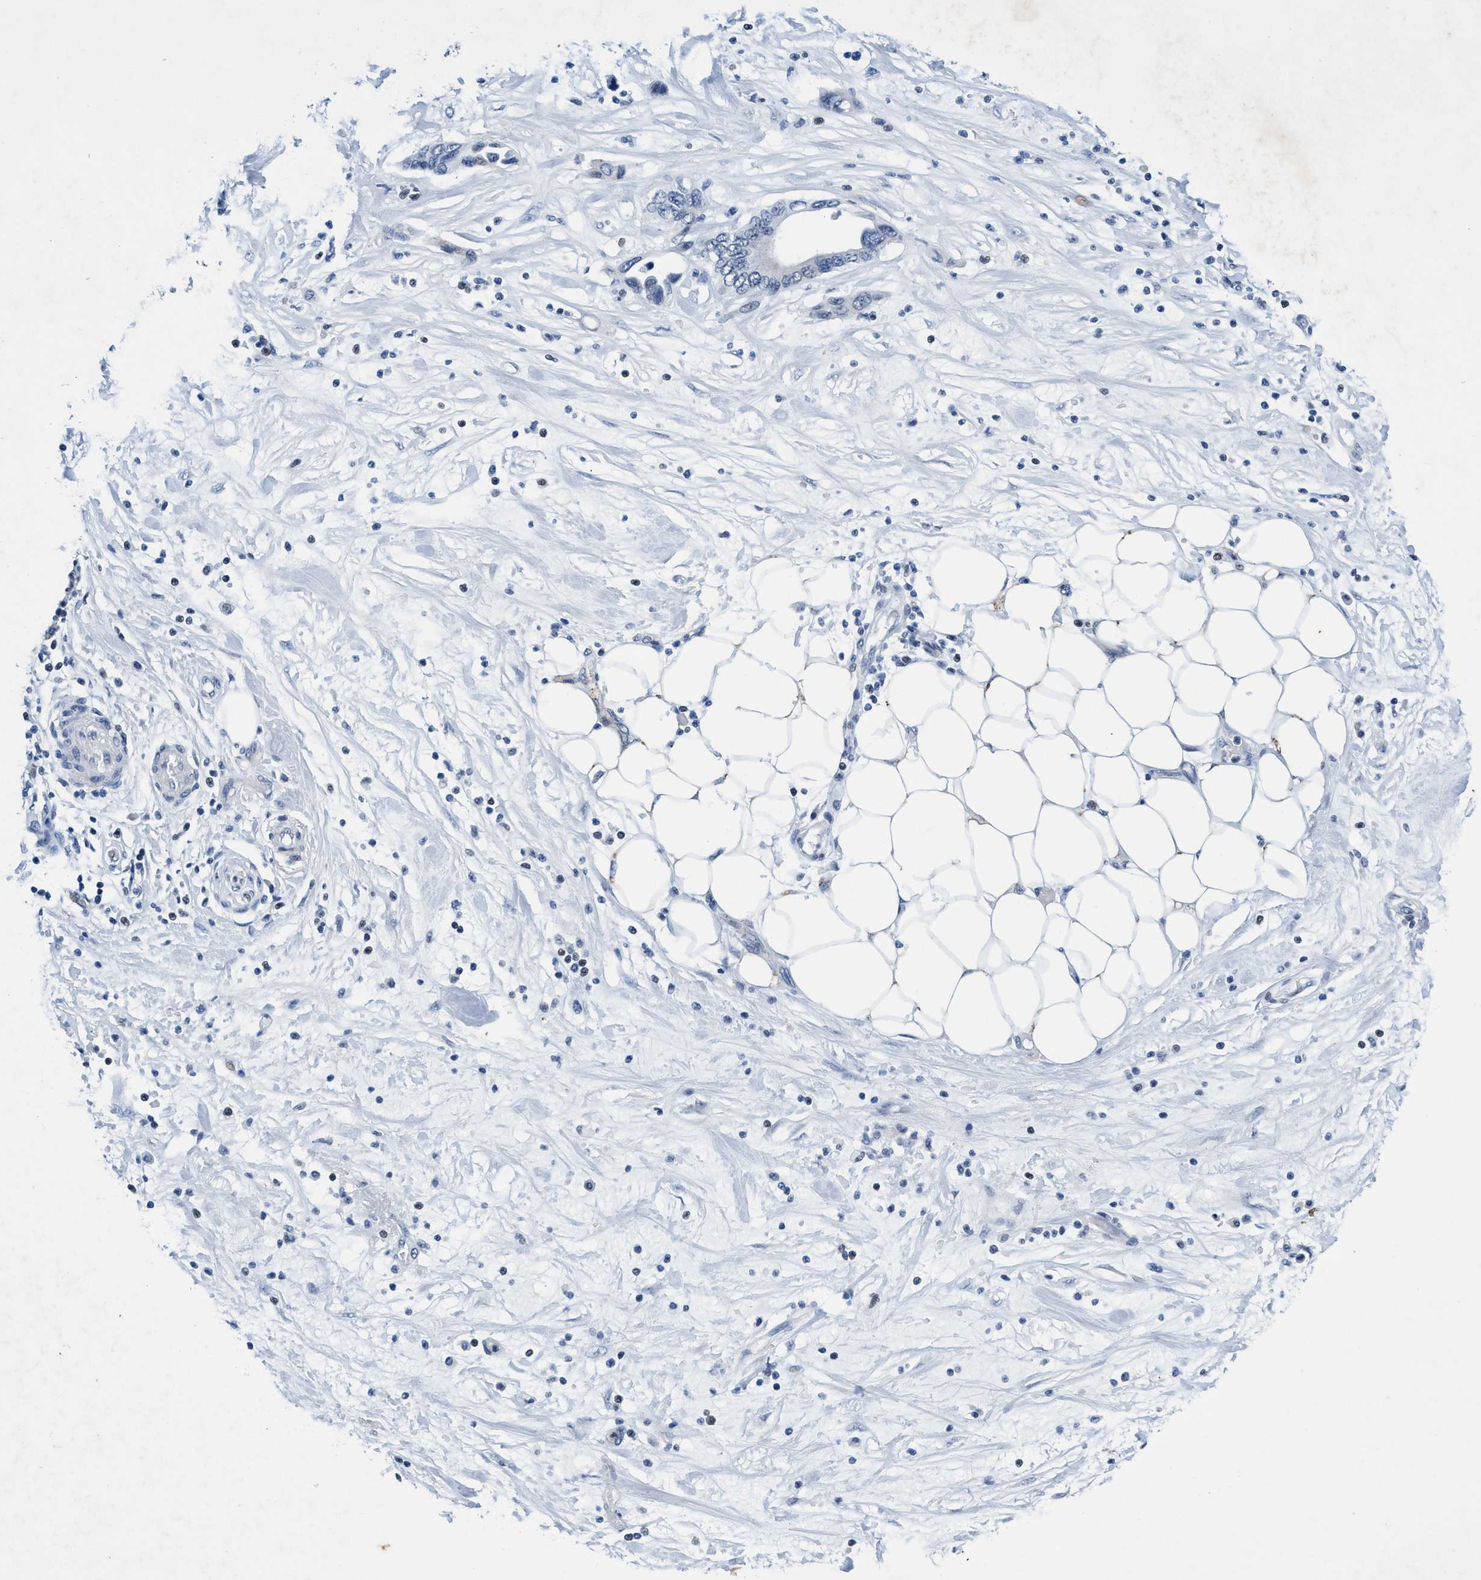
{"staining": {"intensity": "negative", "quantity": "none", "location": "none"}, "tissue": "pancreatic cancer", "cell_type": "Tumor cells", "image_type": "cancer", "snomed": [{"axis": "morphology", "description": "Adenocarcinoma, NOS"}, {"axis": "topography", "description": "Pancreas"}], "caption": "Pancreatic cancer stained for a protein using immunohistochemistry (IHC) exhibits no positivity tumor cells.", "gene": "GRB14", "patient": {"sex": "female", "age": 57}}